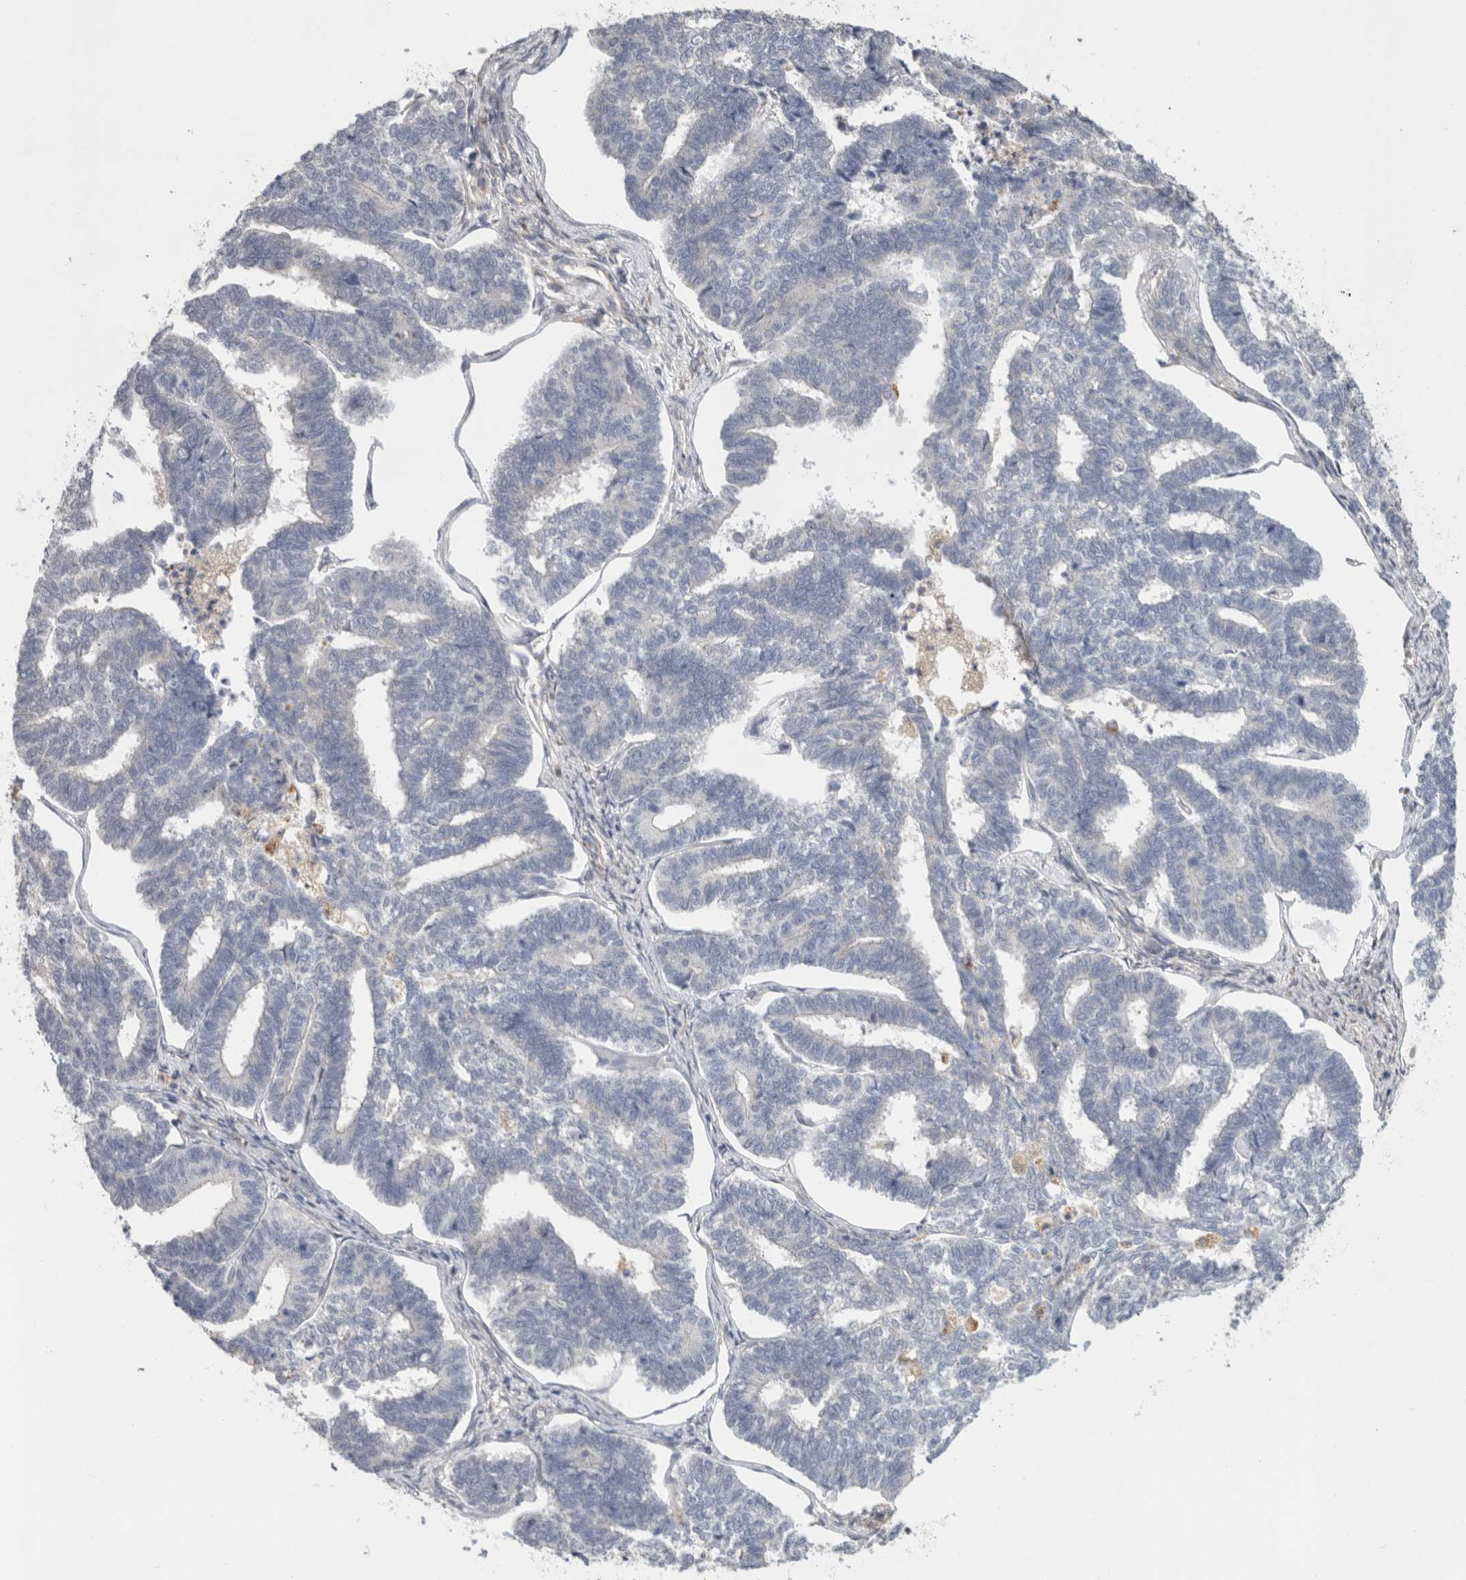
{"staining": {"intensity": "negative", "quantity": "none", "location": "none"}, "tissue": "endometrial cancer", "cell_type": "Tumor cells", "image_type": "cancer", "snomed": [{"axis": "morphology", "description": "Adenocarcinoma, NOS"}, {"axis": "topography", "description": "Endometrium"}], "caption": "Immunohistochemistry photomicrograph of adenocarcinoma (endometrial) stained for a protein (brown), which reveals no expression in tumor cells. The staining was performed using DAB (3,3'-diaminobenzidine) to visualize the protein expression in brown, while the nuclei were stained in blue with hematoxylin (Magnification: 20x).", "gene": "APOL2", "patient": {"sex": "female", "age": 70}}